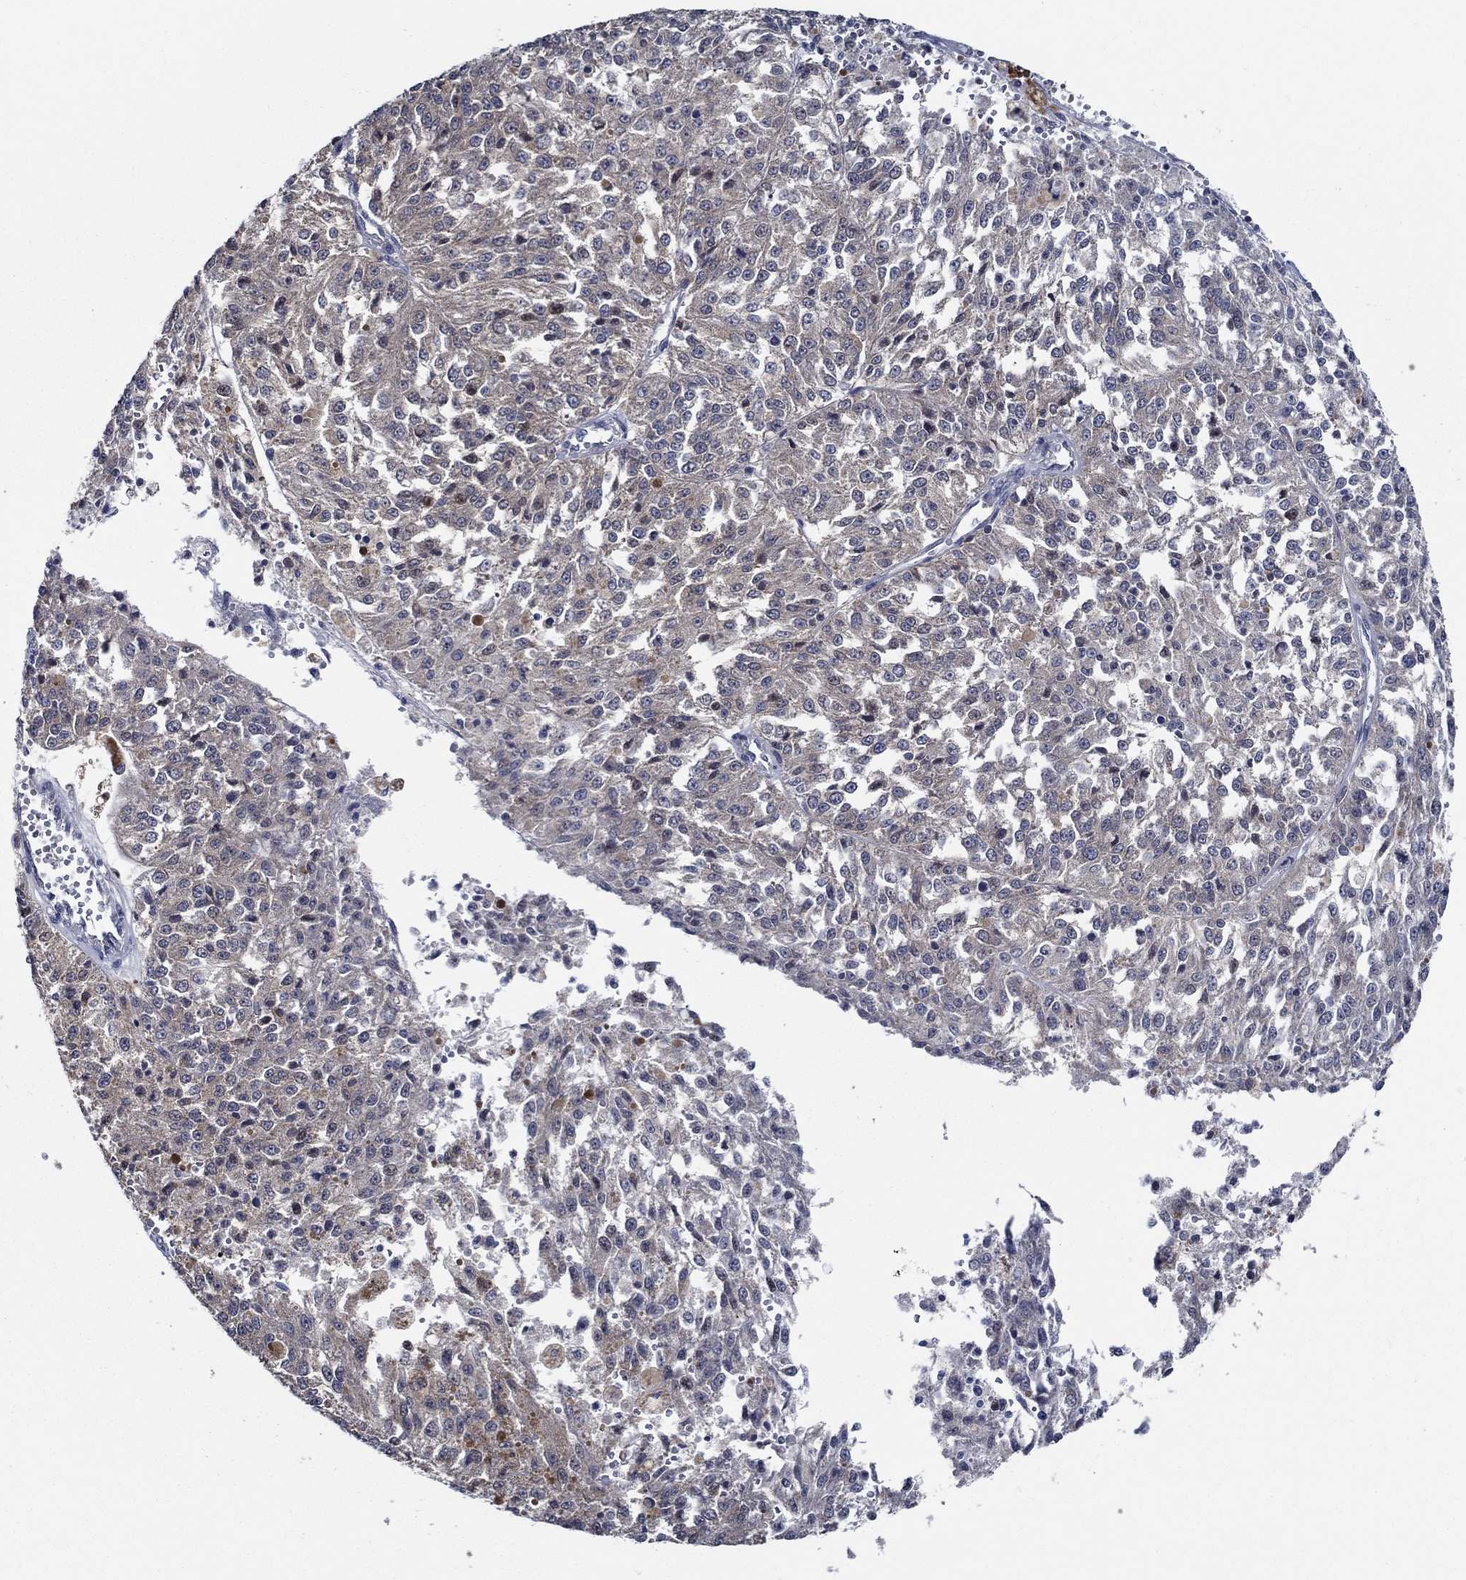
{"staining": {"intensity": "moderate", "quantity": "<25%", "location": "cytoplasmic/membranous"}, "tissue": "melanoma", "cell_type": "Tumor cells", "image_type": "cancer", "snomed": [{"axis": "morphology", "description": "Malignant melanoma, Metastatic site"}, {"axis": "topography", "description": "Lymph node"}], "caption": "Brown immunohistochemical staining in malignant melanoma (metastatic site) reveals moderate cytoplasmic/membranous staining in approximately <25% of tumor cells.", "gene": "DACT1", "patient": {"sex": "female", "age": 64}}